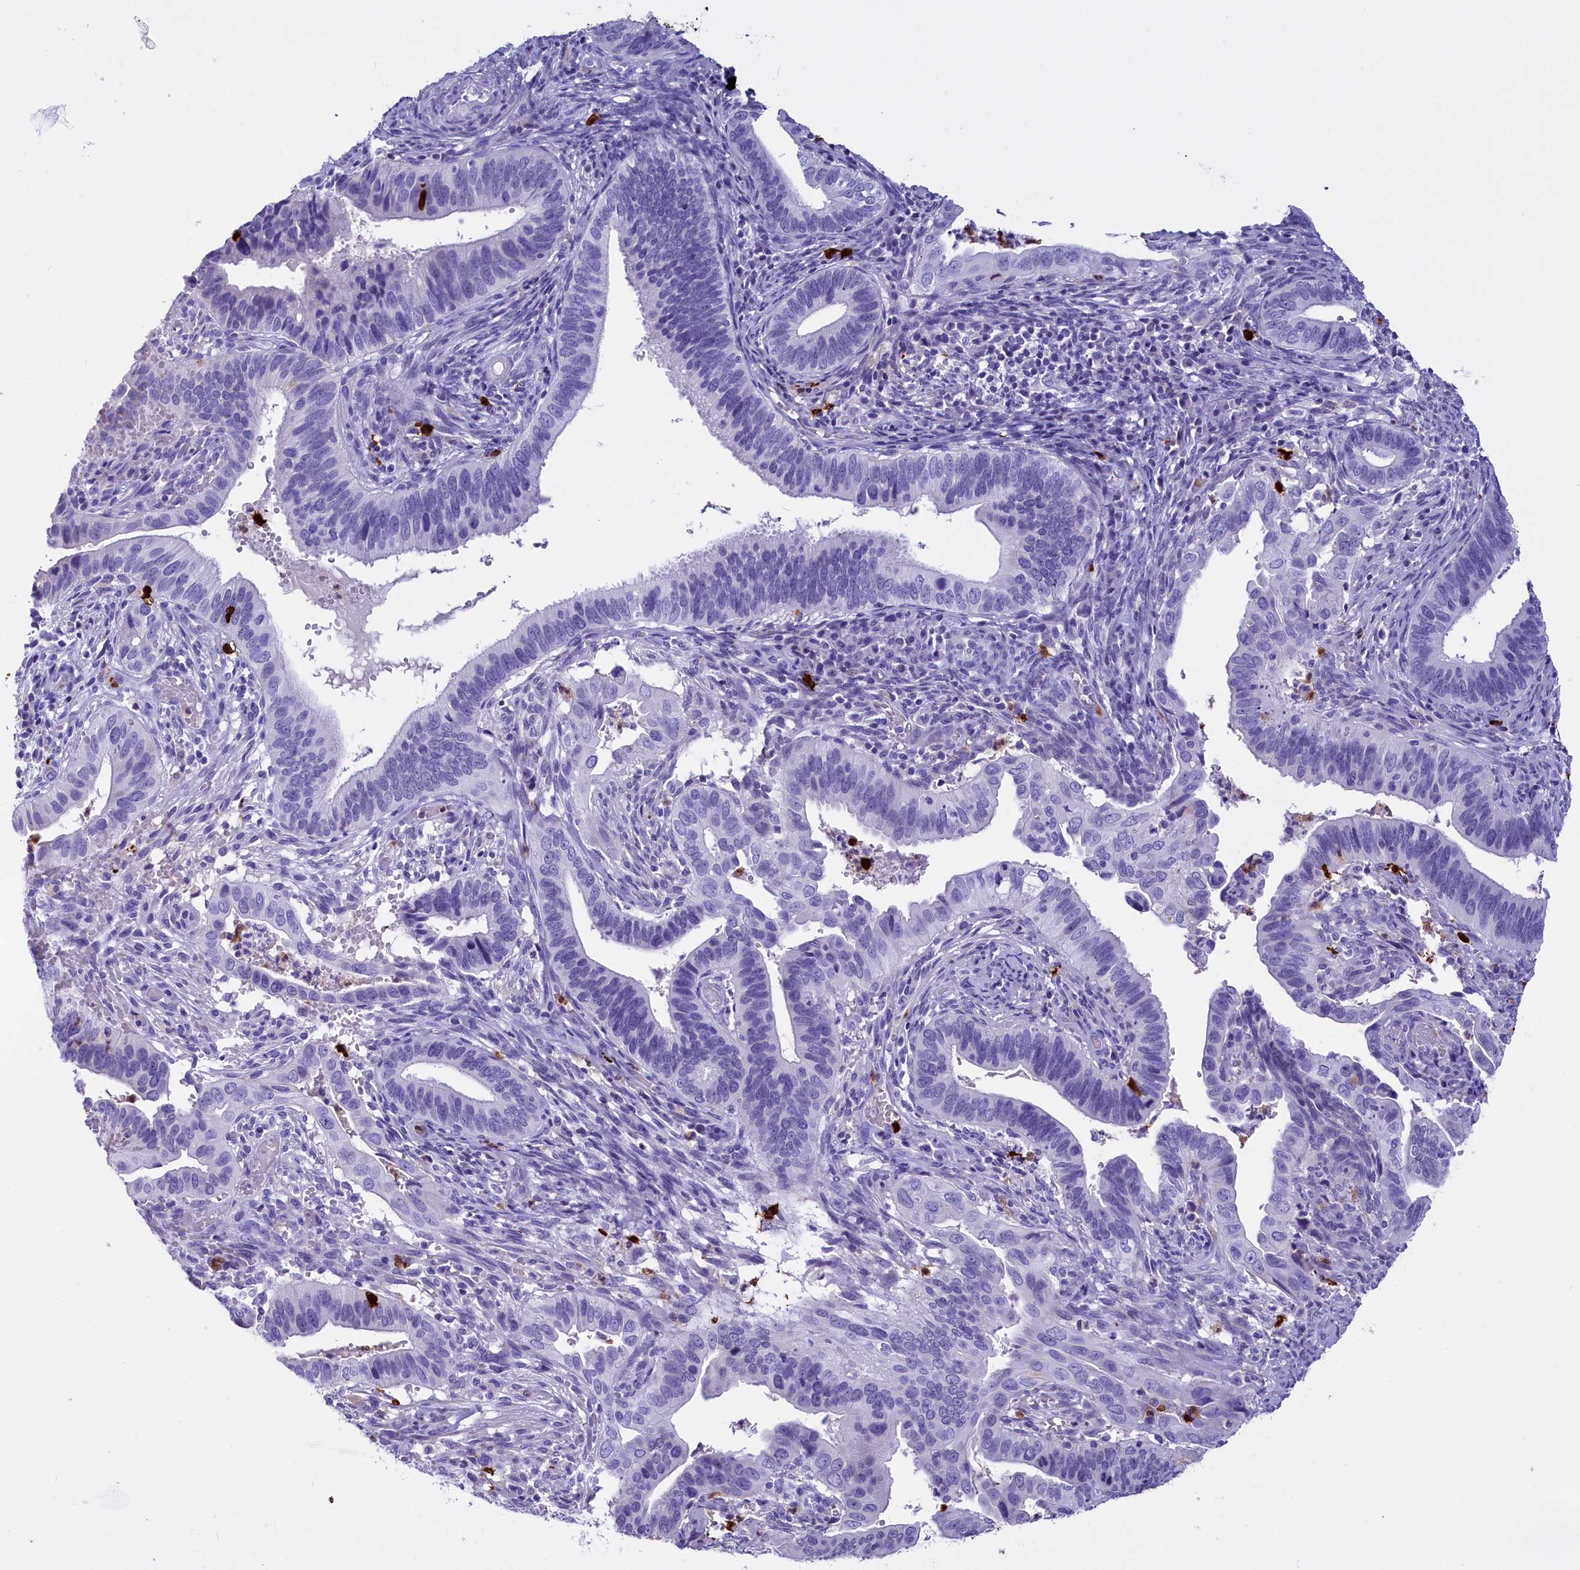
{"staining": {"intensity": "negative", "quantity": "none", "location": "none"}, "tissue": "cervical cancer", "cell_type": "Tumor cells", "image_type": "cancer", "snomed": [{"axis": "morphology", "description": "Adenocarcinoma, NOS"}, {"axis": "topography", "description": "Cervix"}], "caption": "The photomicrograph shows no staining of tumor cells in cervical adenocarcinoma. (Stains: DAB (3,3'-diaminobenzidine) immunohistochemistry (IHC) with hematoxylin counter stain, Microscopy: brightfield microscopy at high magnification).", "gene": "CLC", "patient": {"sex": "female", "age": 42}}